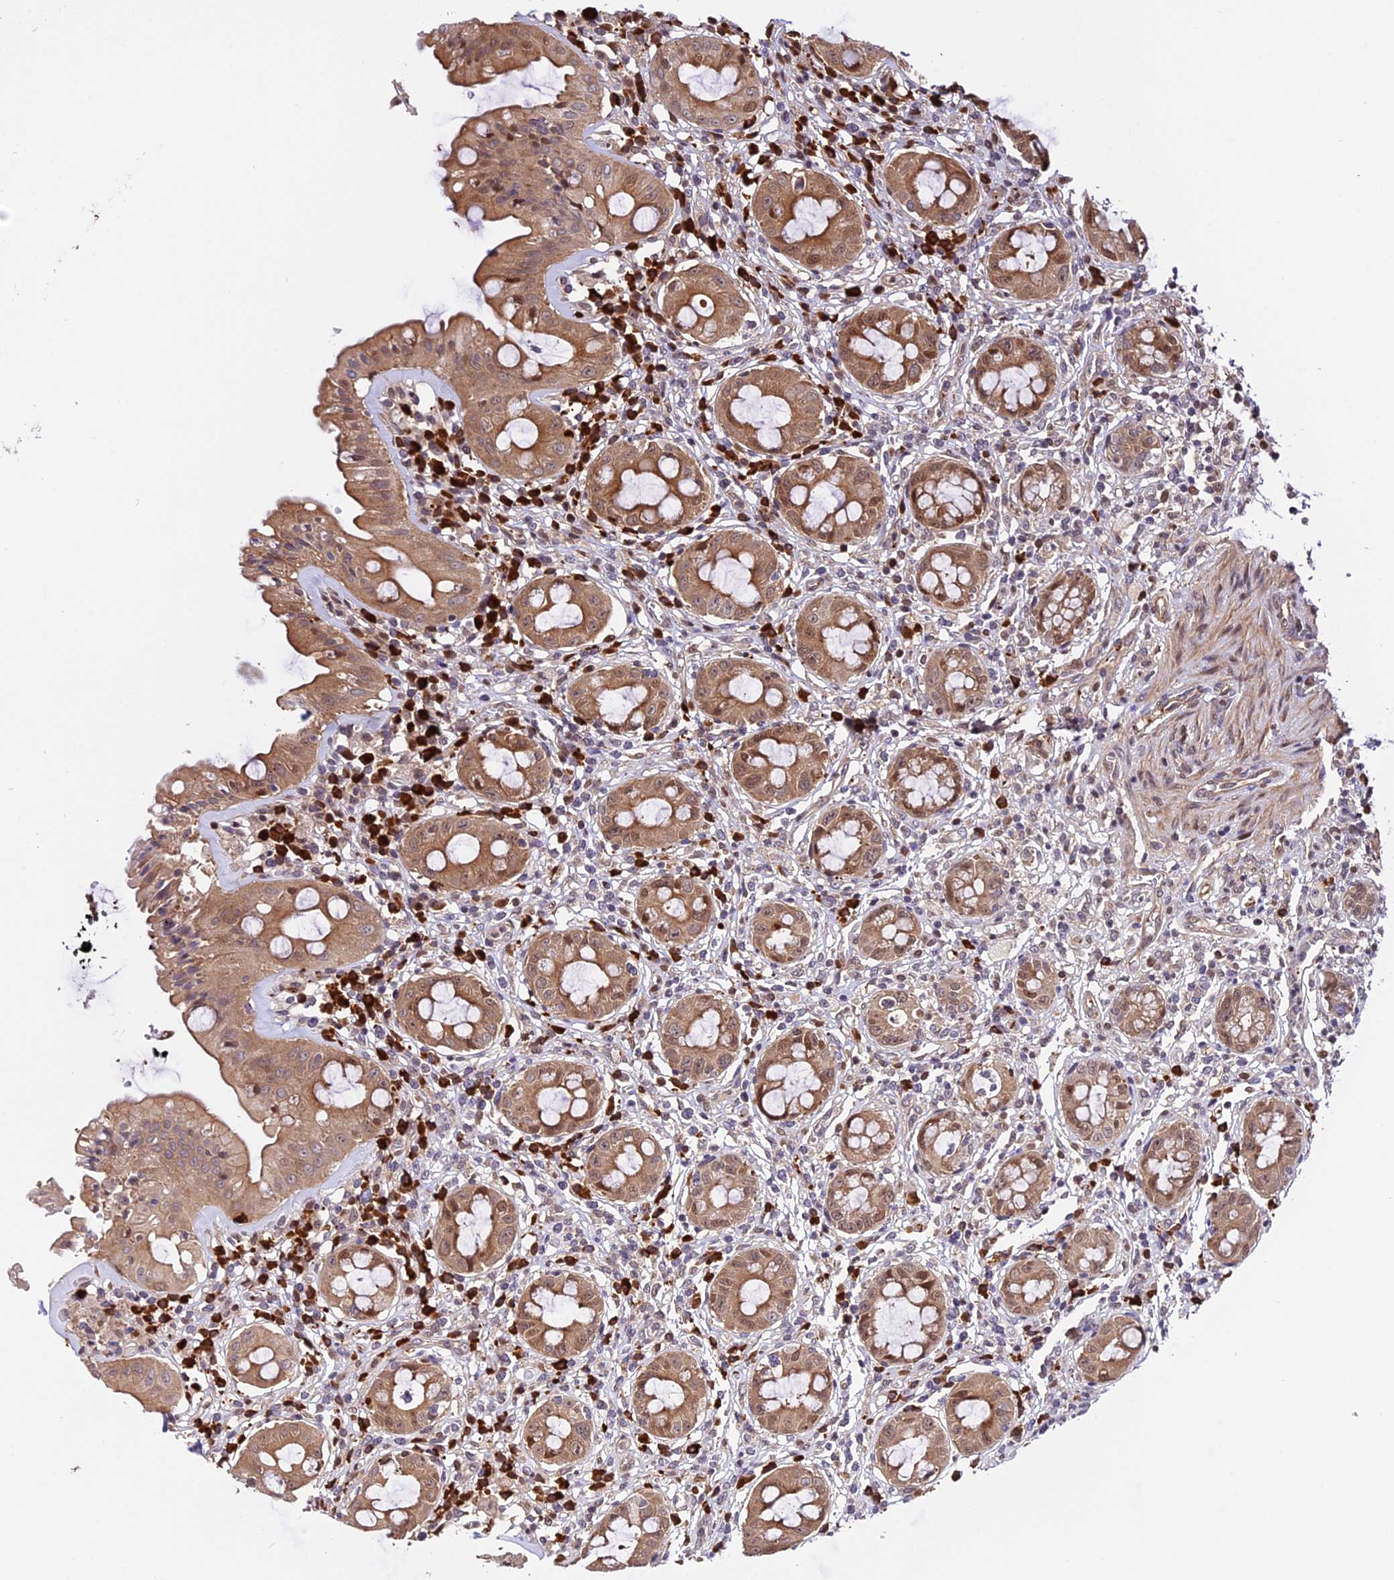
{"staining": {"intensity": "moderate", "quantity": ">75%", "location": "cytoplasmic/membranous"}, "tissue": "rectum", "cell_type": "Glandular cells", "image_type": "normal", "snomed": [{"axis": "morphology", "description": "Normal tissue, NOS"}, {"axis": "topography", "description": "Rectum"}], "caption": "This is a histology image of immunohistochemistry staining of unremarkable rectum, which shows moderate staining in the cytoplasmic/membranous of glandular cells.", "gene": "HERPUD1", "patient": {"sex": "female", "age": 57}}